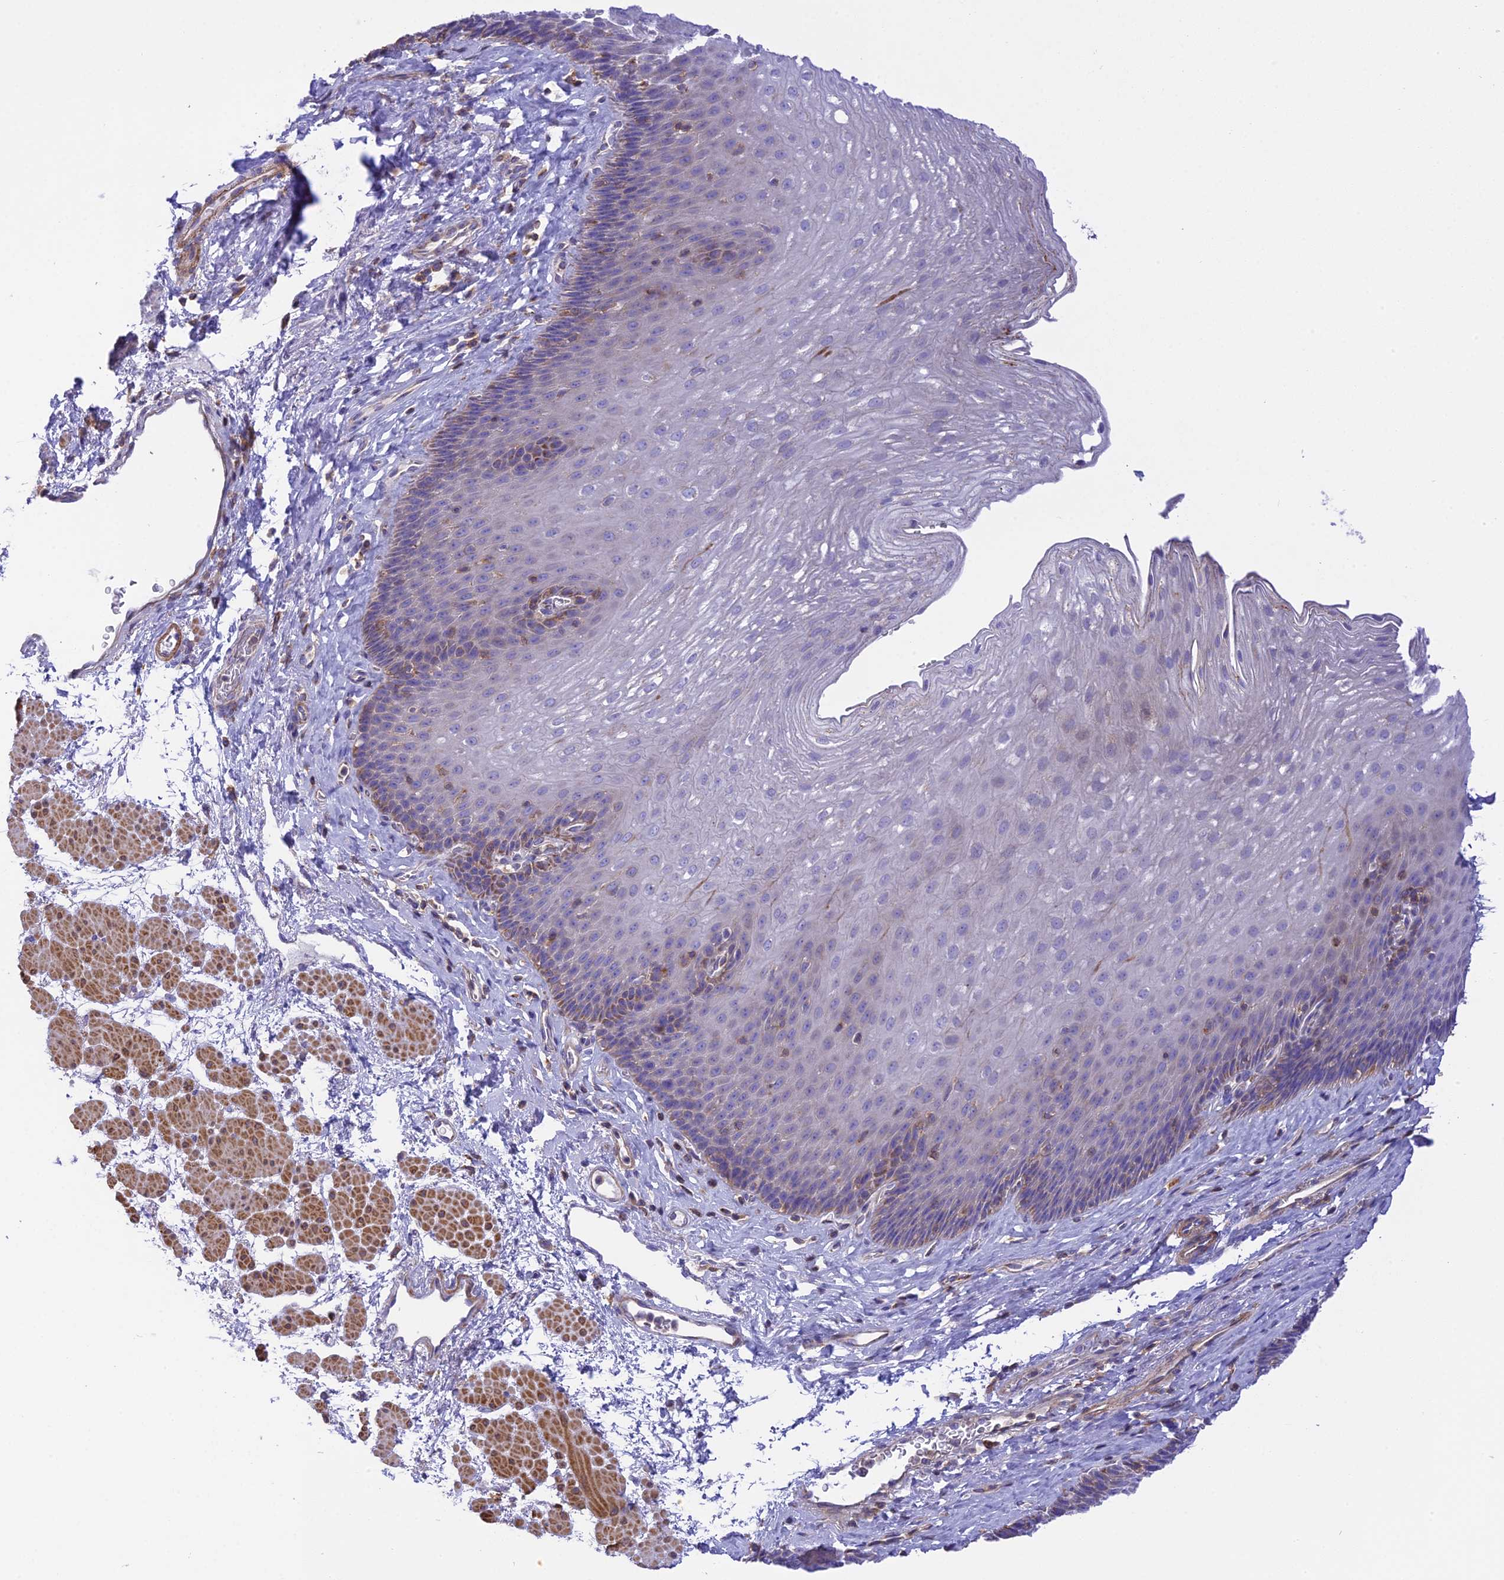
{"staining": {"intensity": "weak", "quantity": "<25%", "location": "cytoplasmic/membranous"}, "tissue": "esophagus", "cell_type": "Squamous epithelial cells", "image_type": "normal", "snomed": [{"axis": "morphology", "description": "Normal tissue, NOS"}, {"axis": "topography", "description": "Esophagus"}], "caption": "The image displays no staining of squamous epithelial cells in normal esophagus.", "gene": "CORO7", "patient": {"sex": "female", "age": 66}}